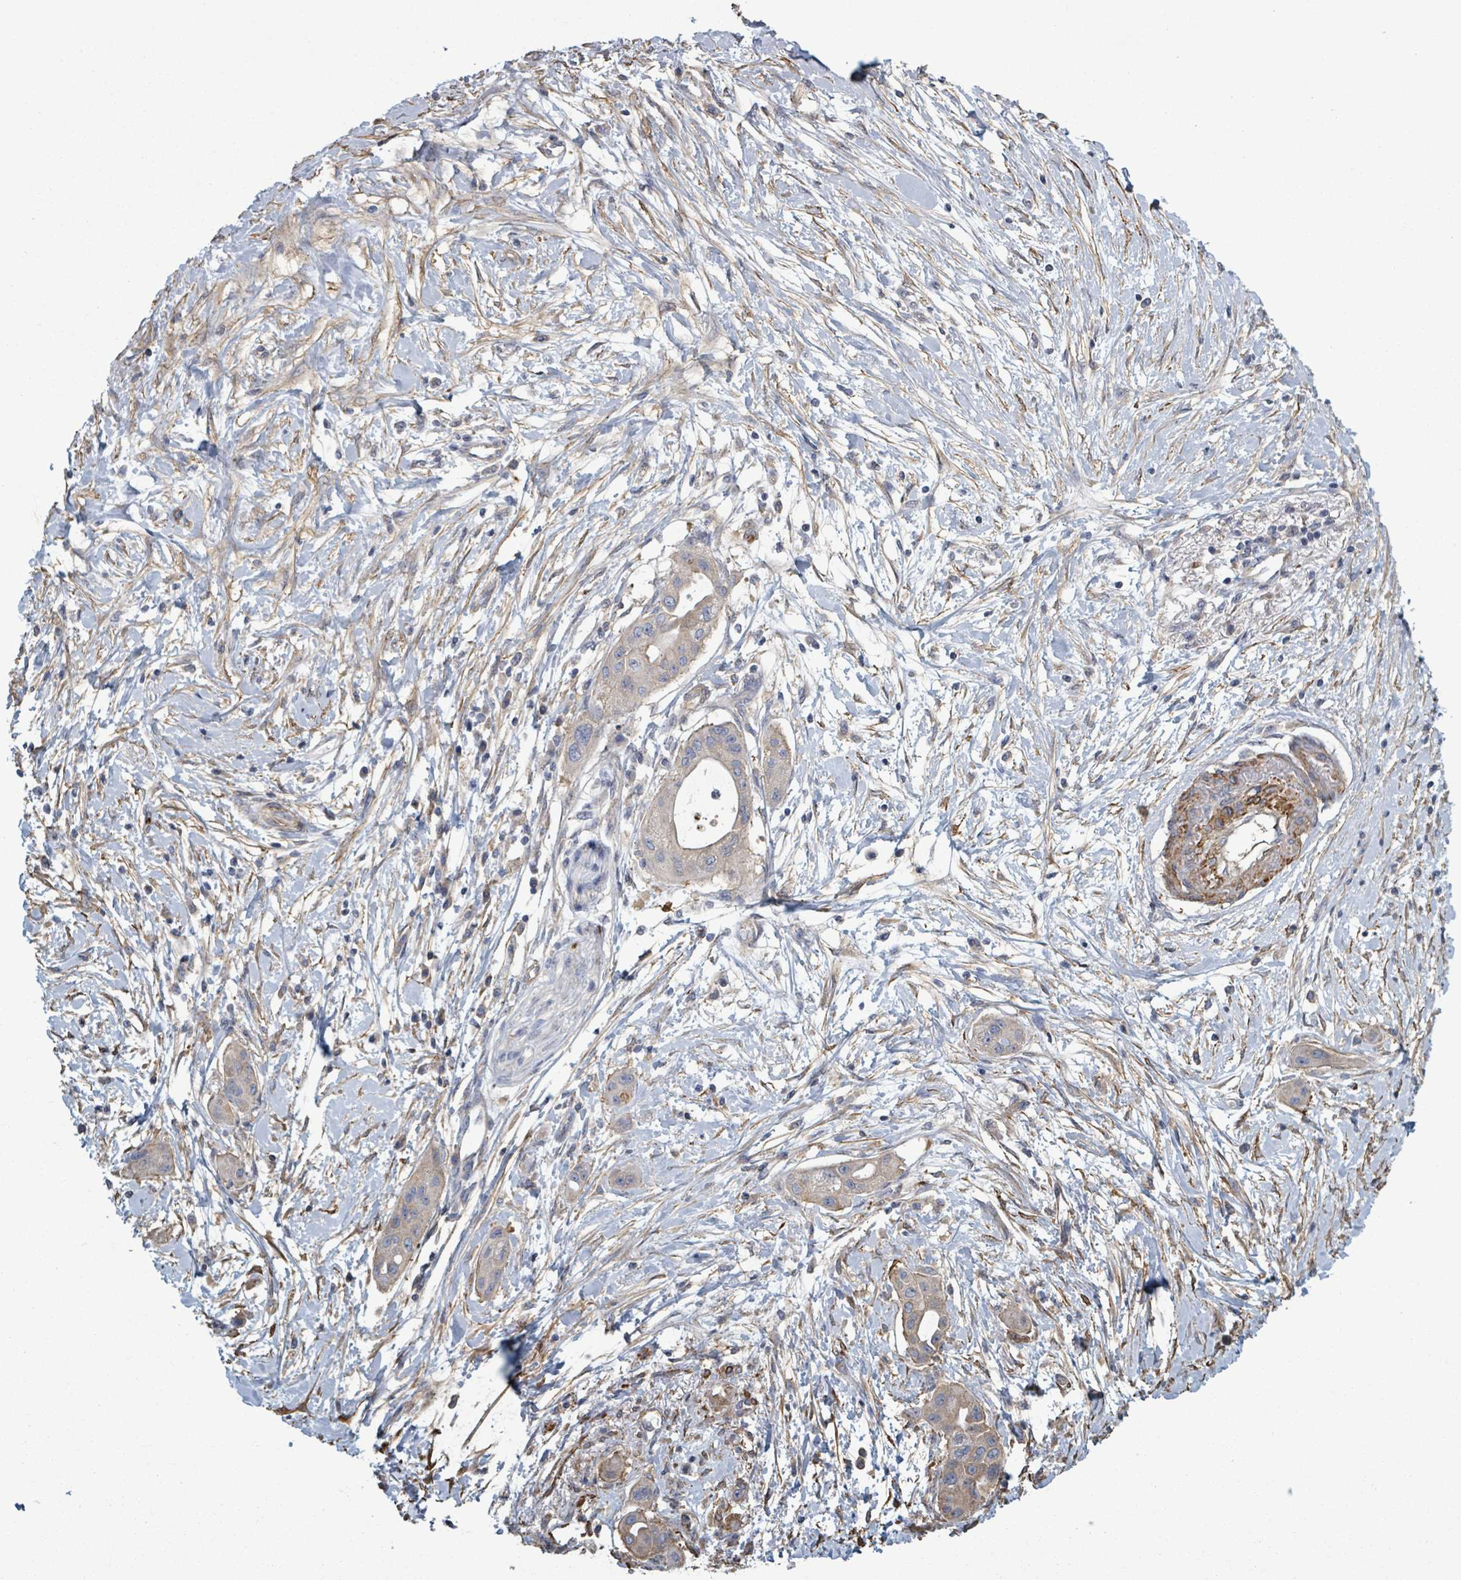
{"staining": {"intensity": "weak", "quantity": "<25%", "location": "cytoplasmic/membranous"}, "tissue": "pancreatic cancer", "cell_type": "Tumor cells", "image_type": "cancer", "snomed": [{"axis": "morphology", "description": "Adenocarcinoma, NOS"}, {"axis": "topography", "description": "Pancreas"}], "caption": "Immunohistochemistry image of human pancreatic adenocarcinoma stained for a protein (brown), which exhibits no expression in tumor cells. (Brightfield microscopy of DAB (3,3'-diaminobenzidine) IHC at high magnification).", "gene": "ADCK1", "patient": {"sex": "male", "age": 68}}